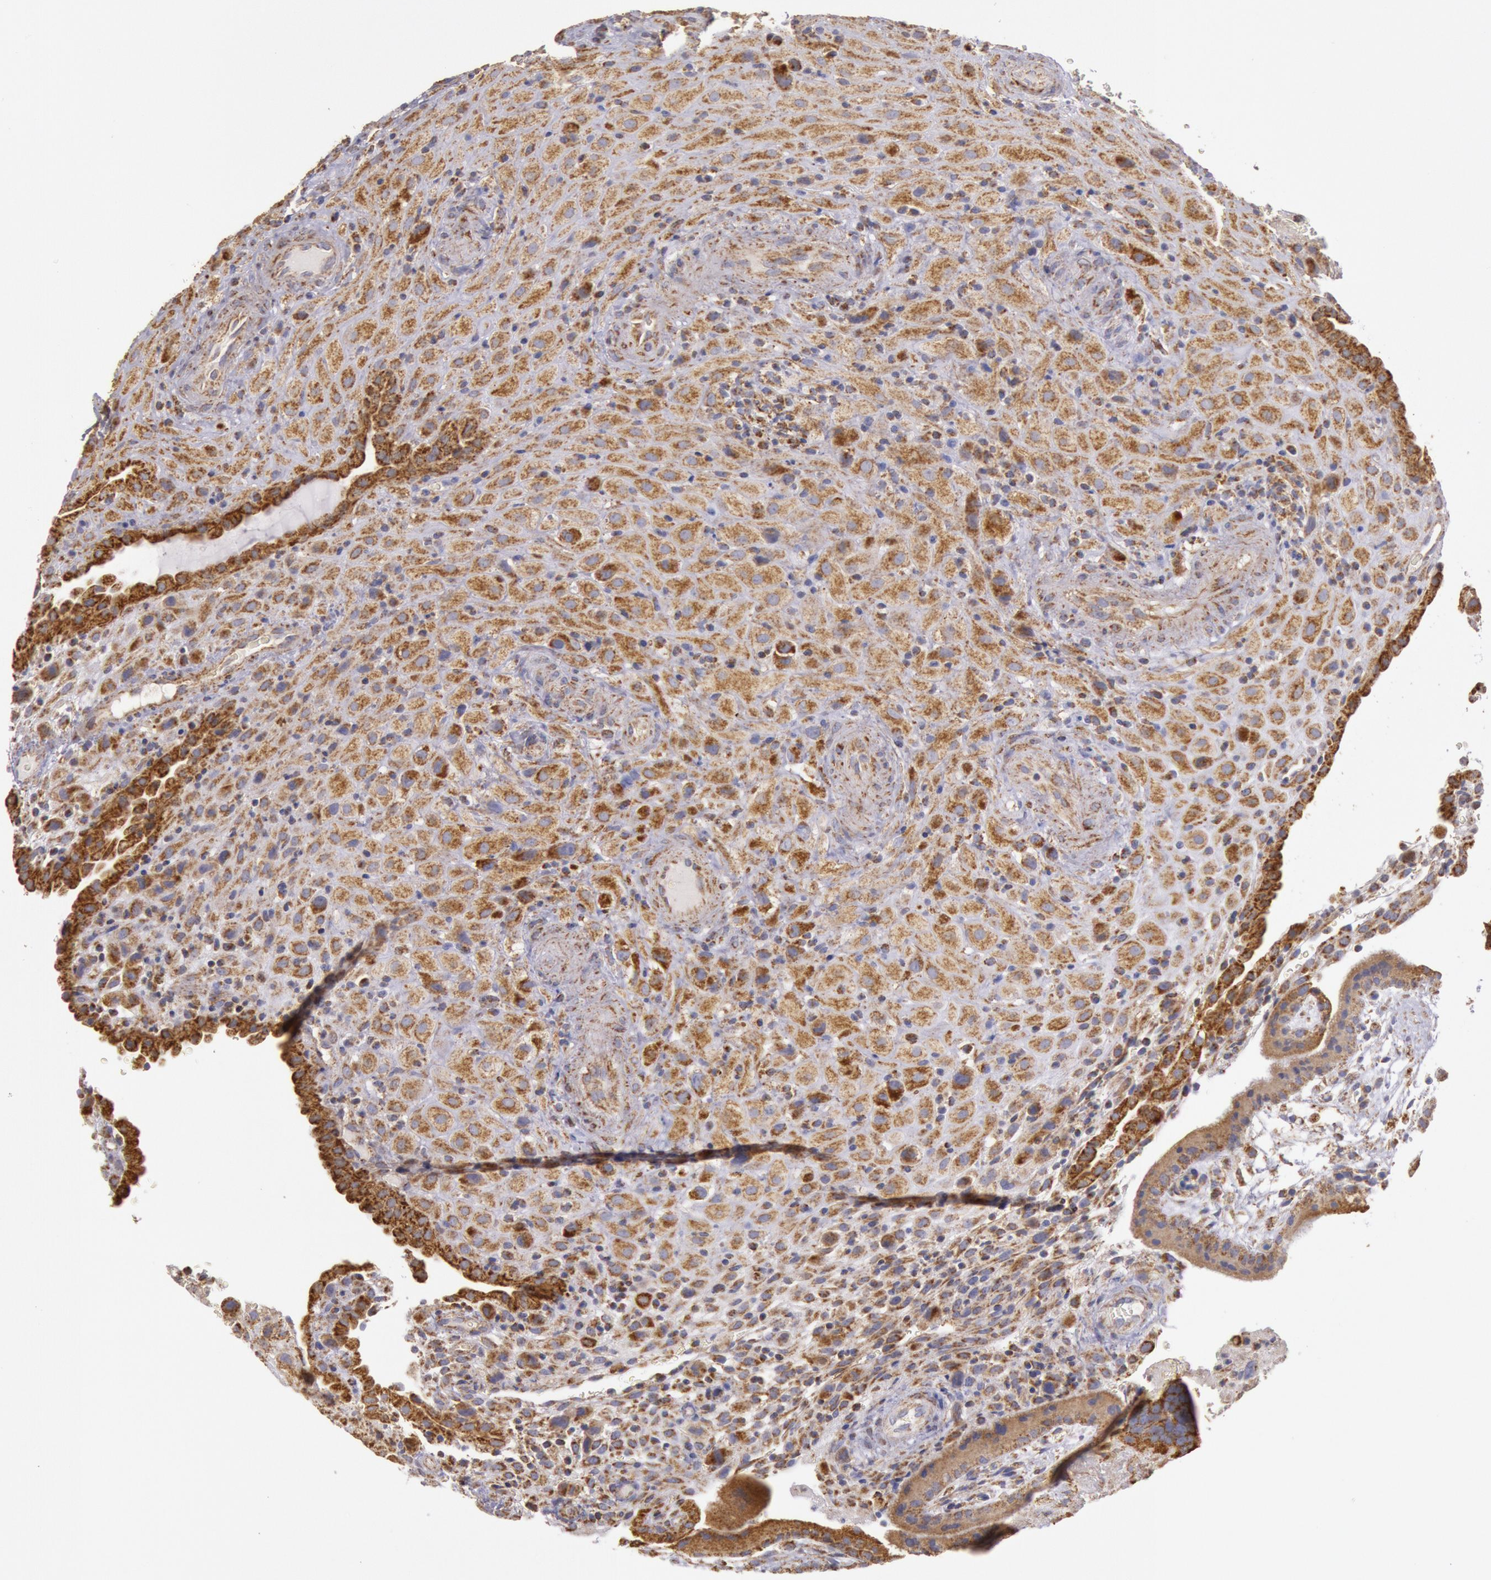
{"staining": {"intensity": "moderate", "quantity": ">75%", "location": "cytoplasmic/membranous"}, "tissue": "placenta", "cell_type": "Decidual cells", "image_type": "normal", "snomed": [{"axis": "morphology", "description": "Normal tissue, NOS"}, {"axis": "topography", "description": "Placenta"}], "caption": "Human placenta stained with a protein marker demonstrates moderate staining in decidual cells.", "gene": "CYC1", "patient": {"sex": "female", "age": 19}}